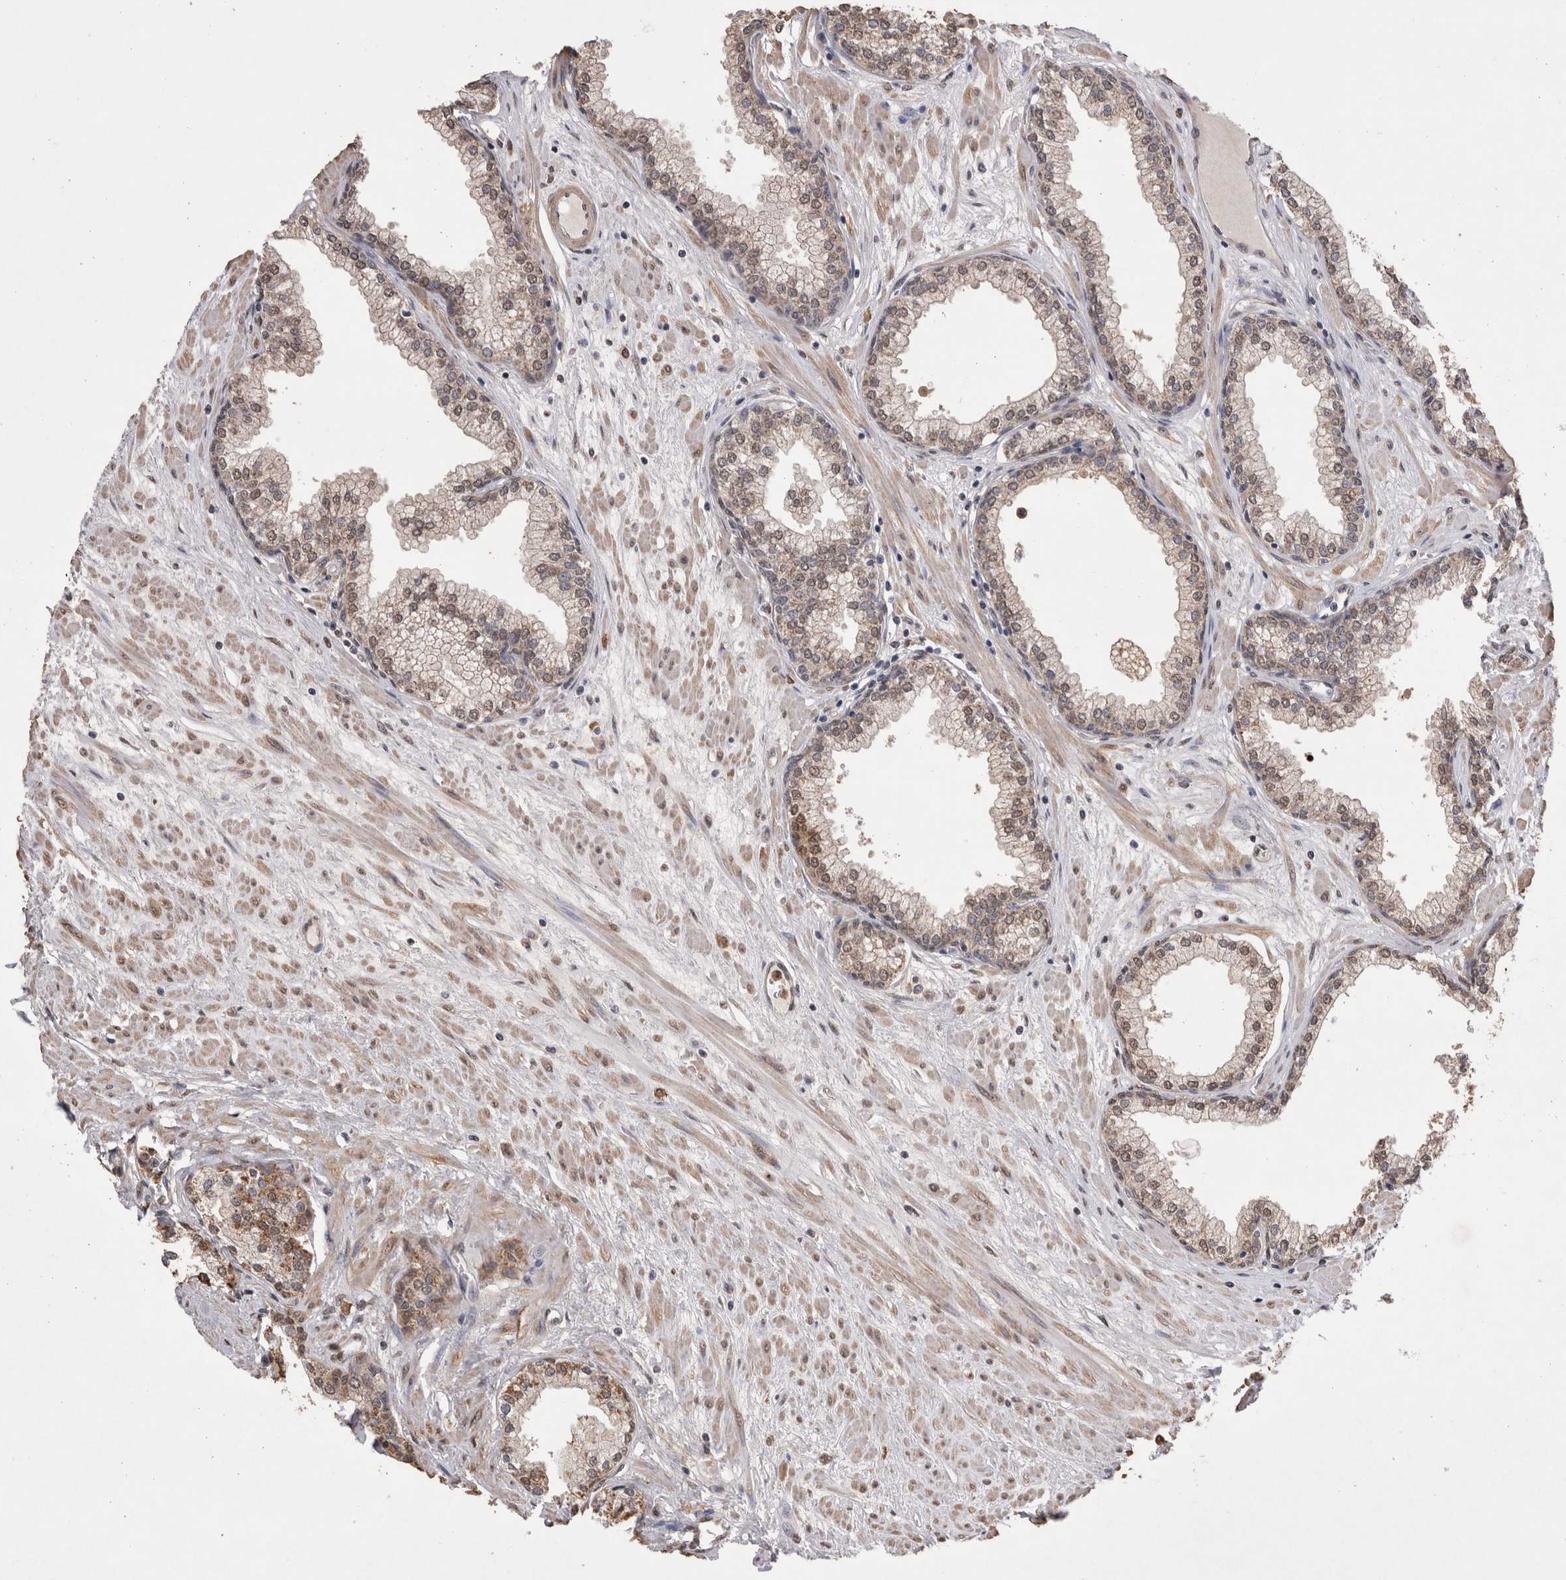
{"staining": {"intensity": "moderate", "quantity": ">75%", "location": "cytoplasmic/membranous,nuclear"}, "tissue": "prostate", "cell_type": "Glandular cells", "image_type": "normal", "snomed": [{"axis": "morphology", "description": "Normal tissue, NOS"}, {"axis": "morphology", "description": "Urothelial carcinoma, Low grade"}, {"axis": "topography", "description": "Urinary bladder"}, {"axis": "topography", "description": "Prostate"}], "caption": "Prostate stained for a protein (brown) reveals moderate cytoplasmic/membranous,nuclear positive positivity in approximately >75% of glandular cells.", "gene": "GRK5", "patient": {"sex": "male", "age": 60}}